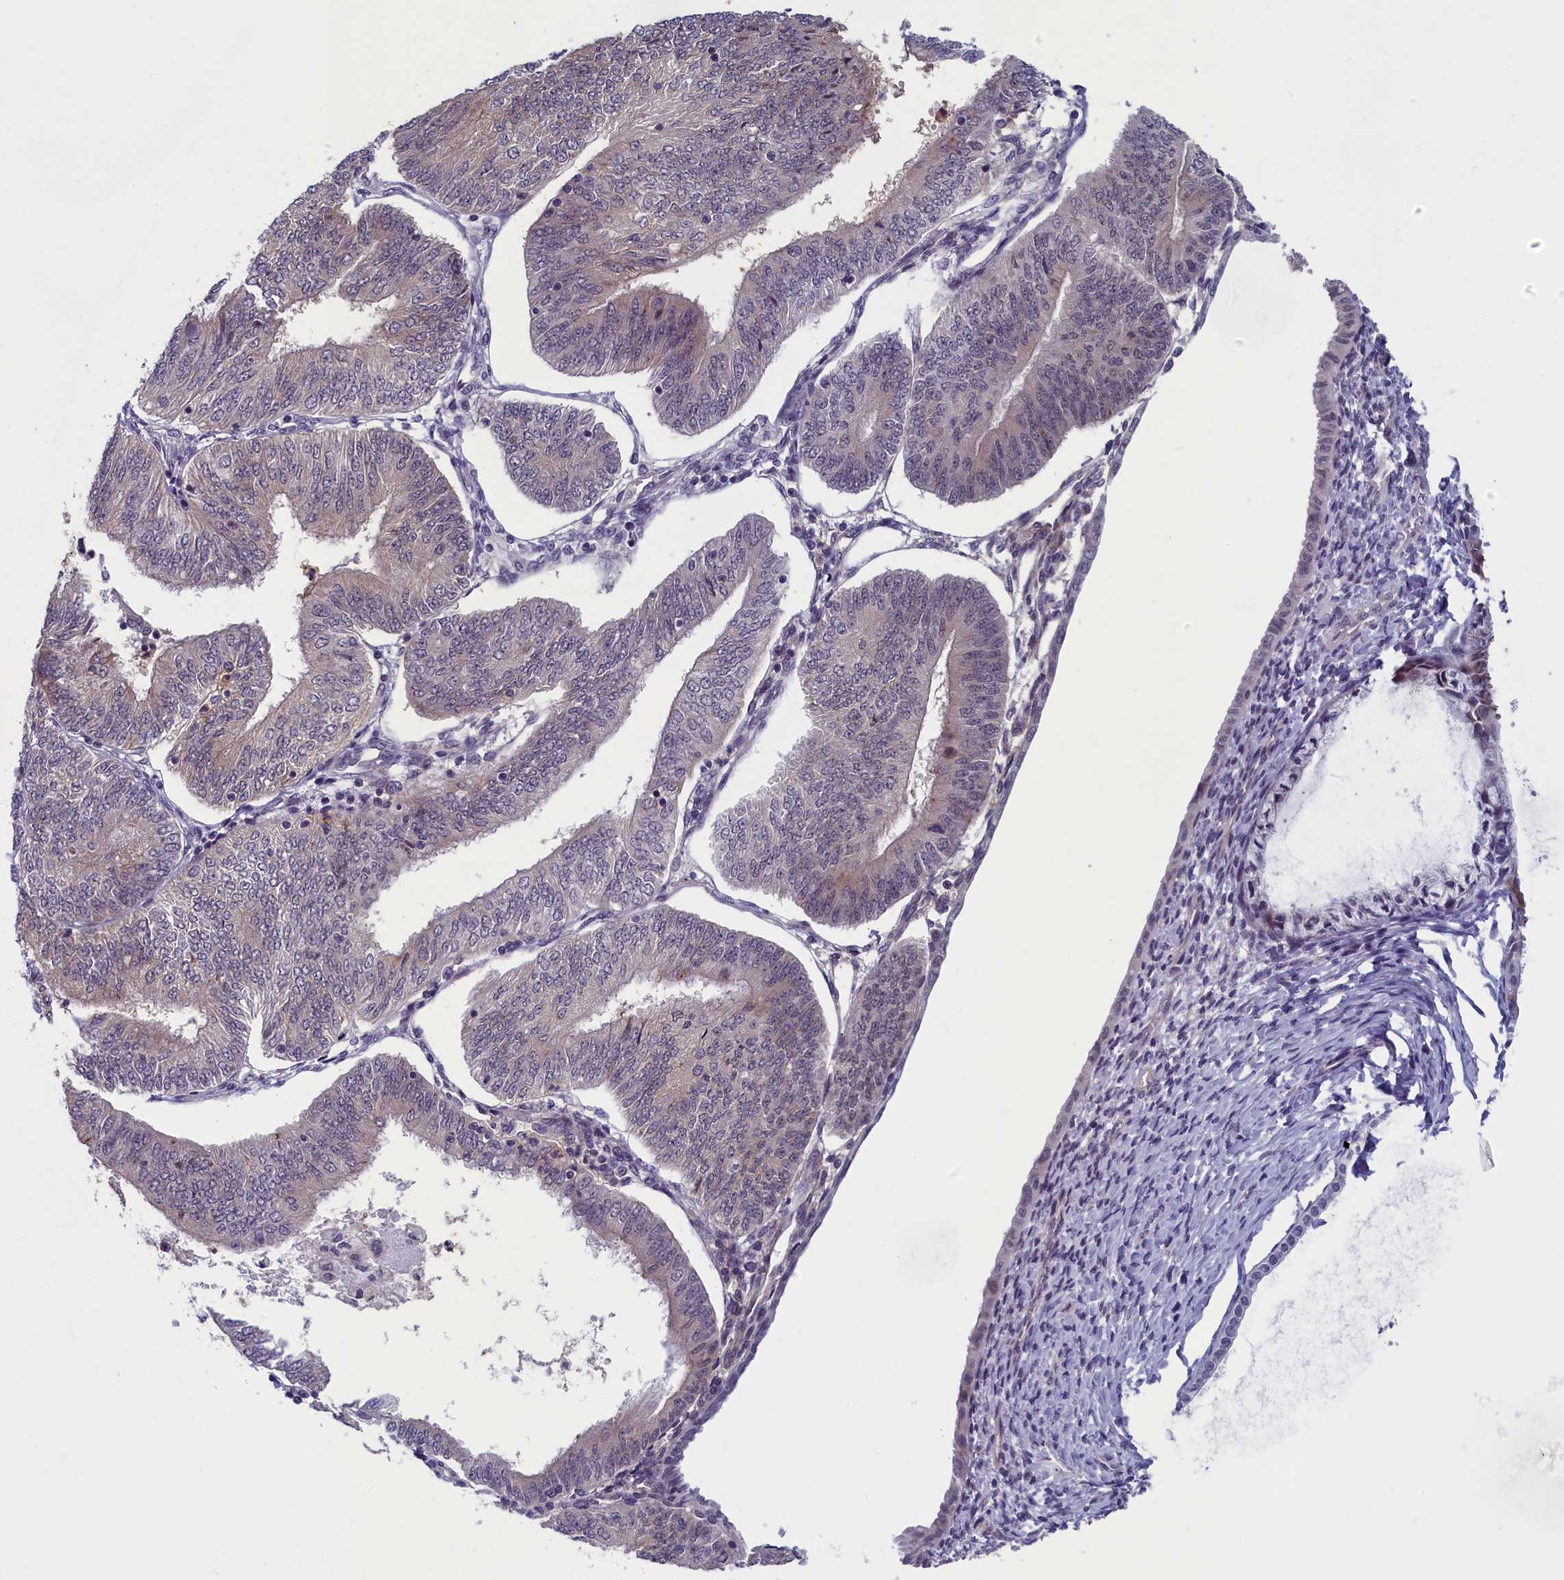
{"staining": {"intensity": "negative", "quantity": "none", "location": "none"}, "tissue": "endometrial cancer", "cell_type": "Tumor cells", "image_type": "cancer", "snomed": [{"axis": "morphology", "description": "Adenocarcinoma, NOS"}, {"axis": "topography", "description": "Endometrium"}], "caption": "Immunohistochemistry of adenocarcinoma (endometrial) exhibits no positivity in tumor cells. (Immunohistochemistry, brightfield microscopy, high magnification).", "gene": "CNEP1R1", "patient": {"sex": "female", "age": 58}}